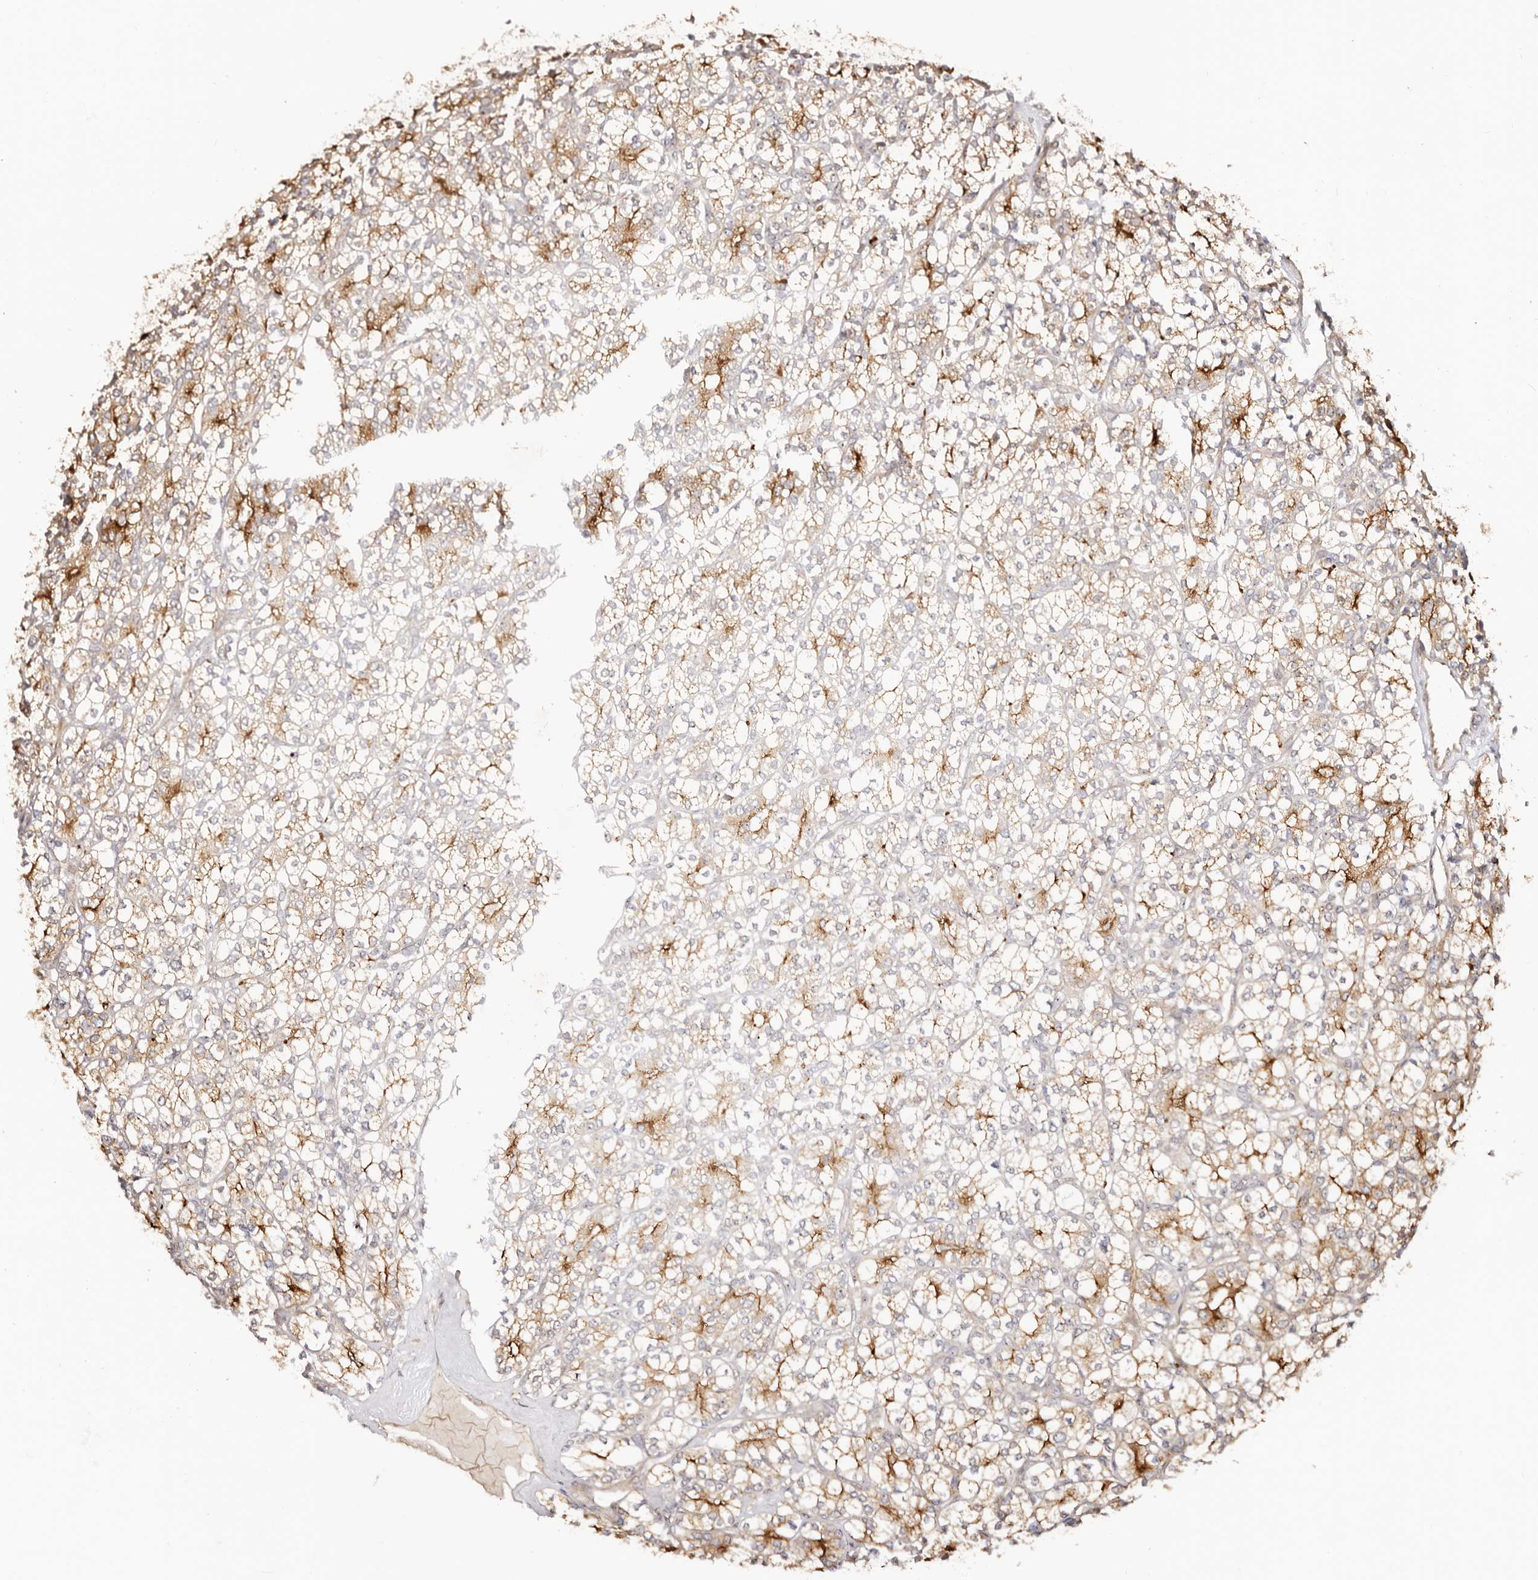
{"staining": {"intensity": "moderate", "quantity": "25%-75%", "location": "cytoplasmic/membranous"}, "tissue": "renal cancer", "cell_type": "Tumor cells", "image_type": "cancer", "snomed": [{"axis": "morphology", "description": "Adenocarcinoma, NOS"}, {"axis": "topography", "description": "Kidney"}], "caption": "Protein staining reveals moderate cytoplasmic/membranous positivity in approximately 25%-75% of tumor cells in renal cancer (adenocarcinoma). (DAB (3,3'-diaminobenzidine) IHC, brown staining for protein, blue staining for nuclei).", "gene": "ODF2L", "patient": {"sex": "male", "age": 77}}